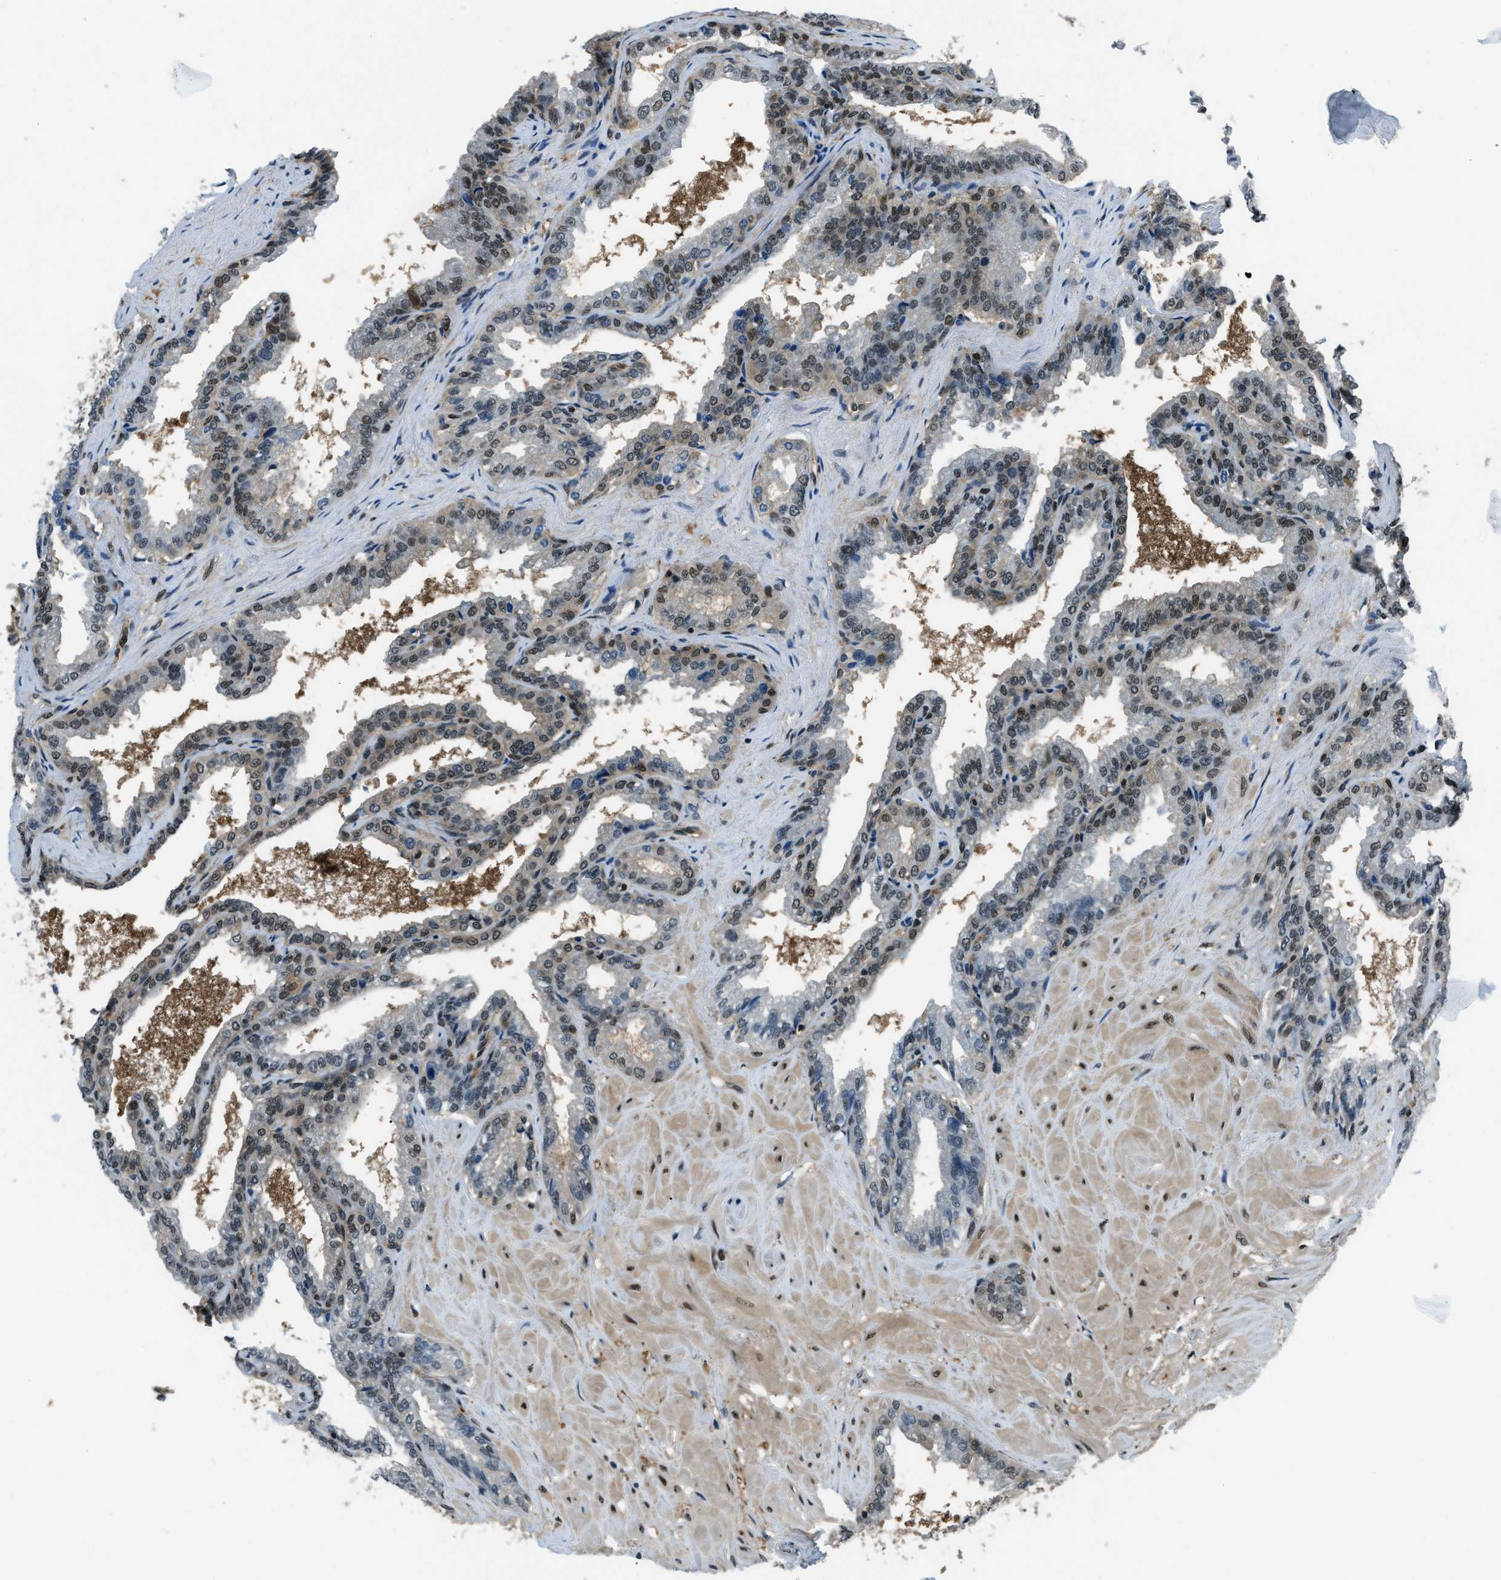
{"staining": {"intensity": "moderate", "quantity": "25%-75%", "location": "cytoplasmic/membranous,nuclear"}, "tissue": "seminal vesicle", "cell_type": "Glandular cells", "image_type": "normal", "snomed": [{"axis": "morphology", "description": "Normal tissue, NOS"}, {"axis": "topography", "description": "Seminal veicle"}], "caption": "High-power microscopy captured an immunohistochemistry histopathology image of normal seminal vesicle, revealing moderate cytoplasmic/membranous,nuclear expression in about 25%-75% of glandular cells. (DAB = brown stain, brightfield microscopy at high magnification).", "gene": "NUDCD3", "patient": {"sex": "male", "age": 46}}